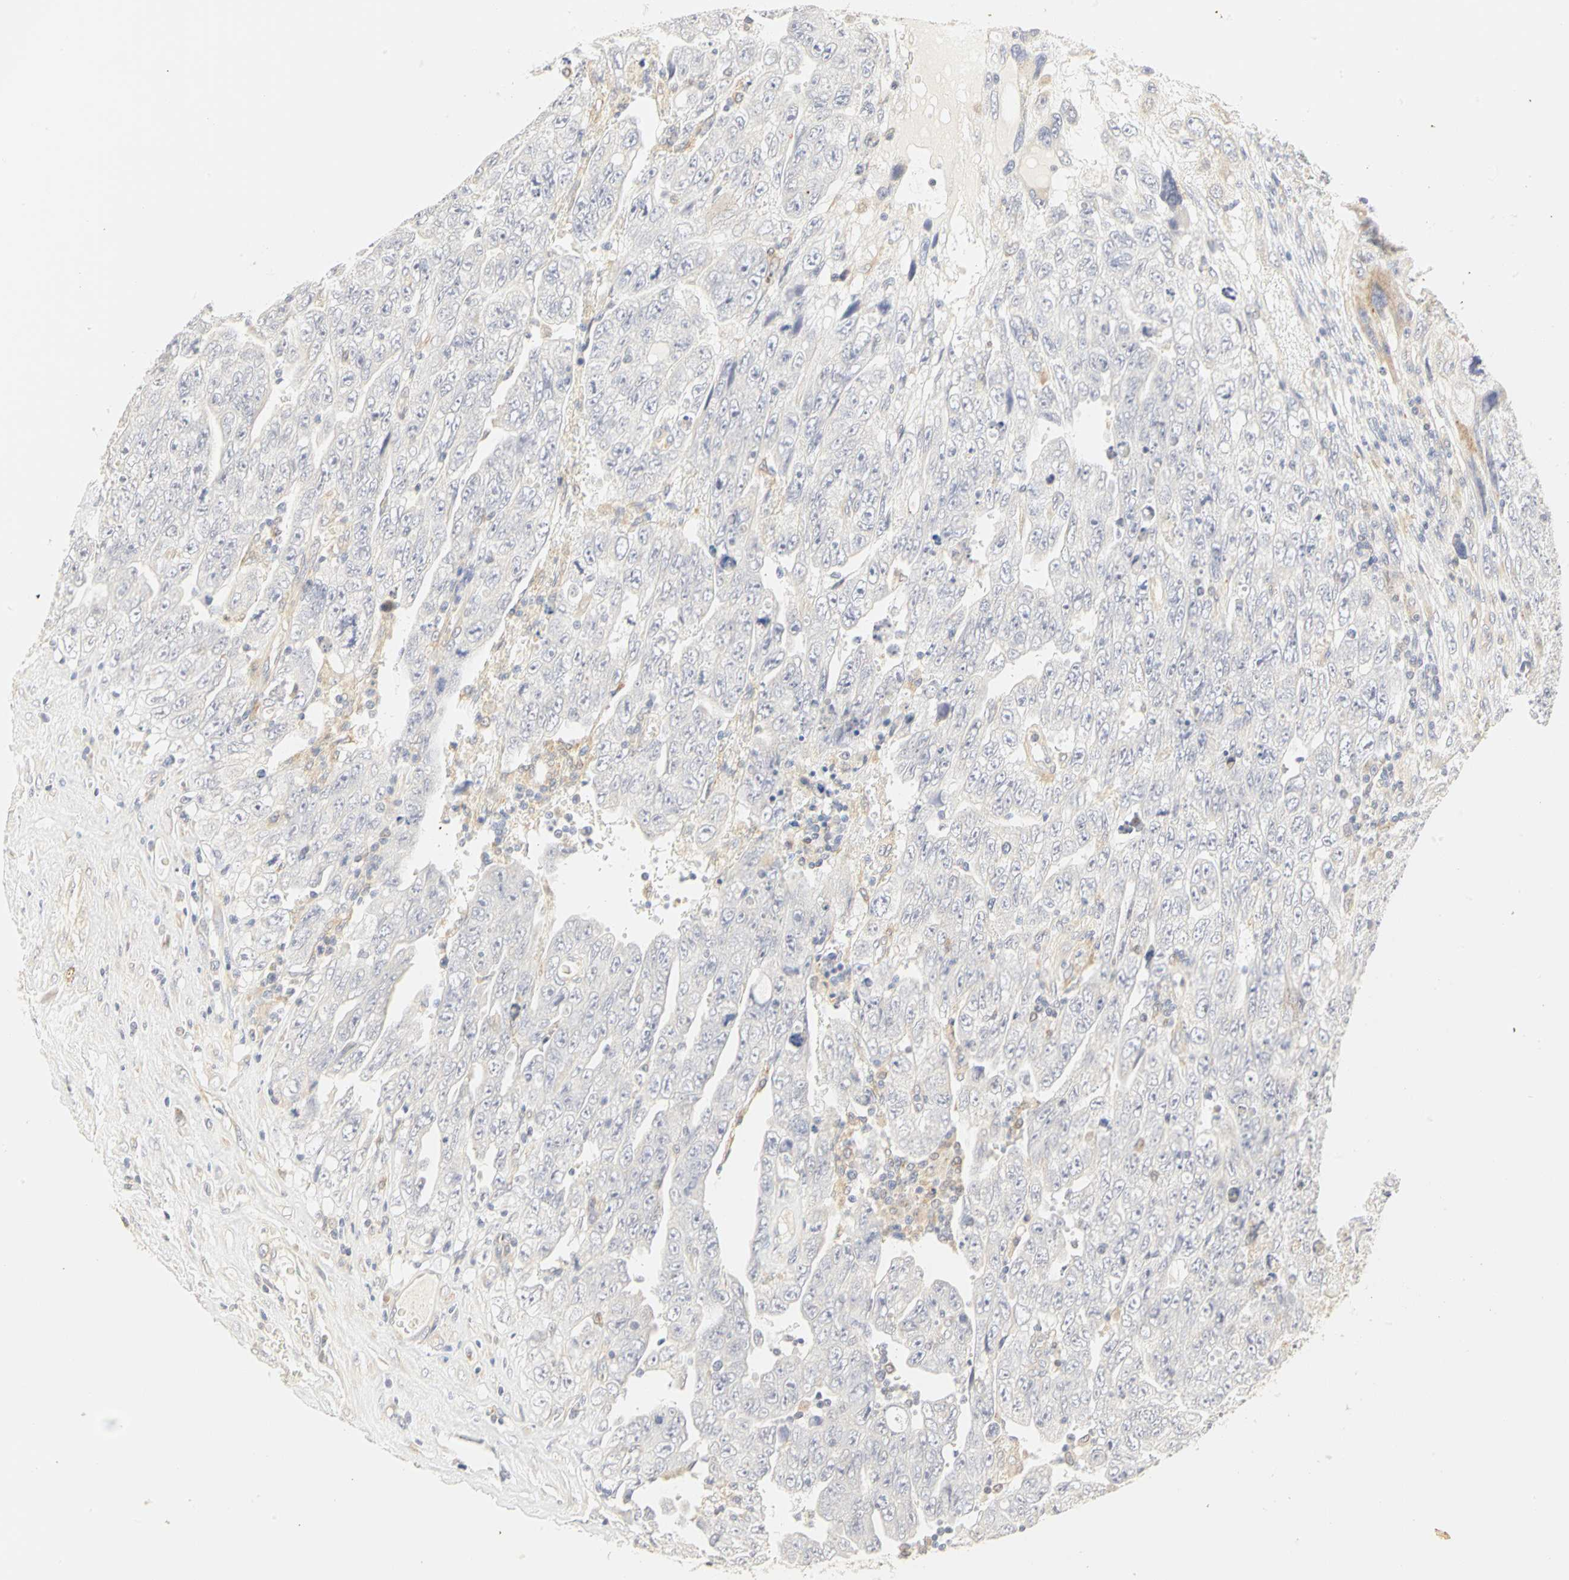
{"staining": {"intensity": "weak", "quantity": "25%-75%", "location": "cytoplasmic/membranous"}, "tissue": "testis cancer", "cell_type": "Tumor cells", "image_type": "cancer", "snomed": [{"axis": "morphology", "description": "Carcinoma, Embryonal, NOS"}, {"axis": "topography", "description": "Testis"}], "caption": "Testis embryonal carcinoma tissue reveals weak cytoplasmic/membranous expression in approximately 25%-75% of tumor cells (Stains: DAB in brown, nuclei in blue, Microscopy: brightfield microscopy at high magnification).", "gene": "GNRH2", "patient": {"sex": "male", "age": 28}}